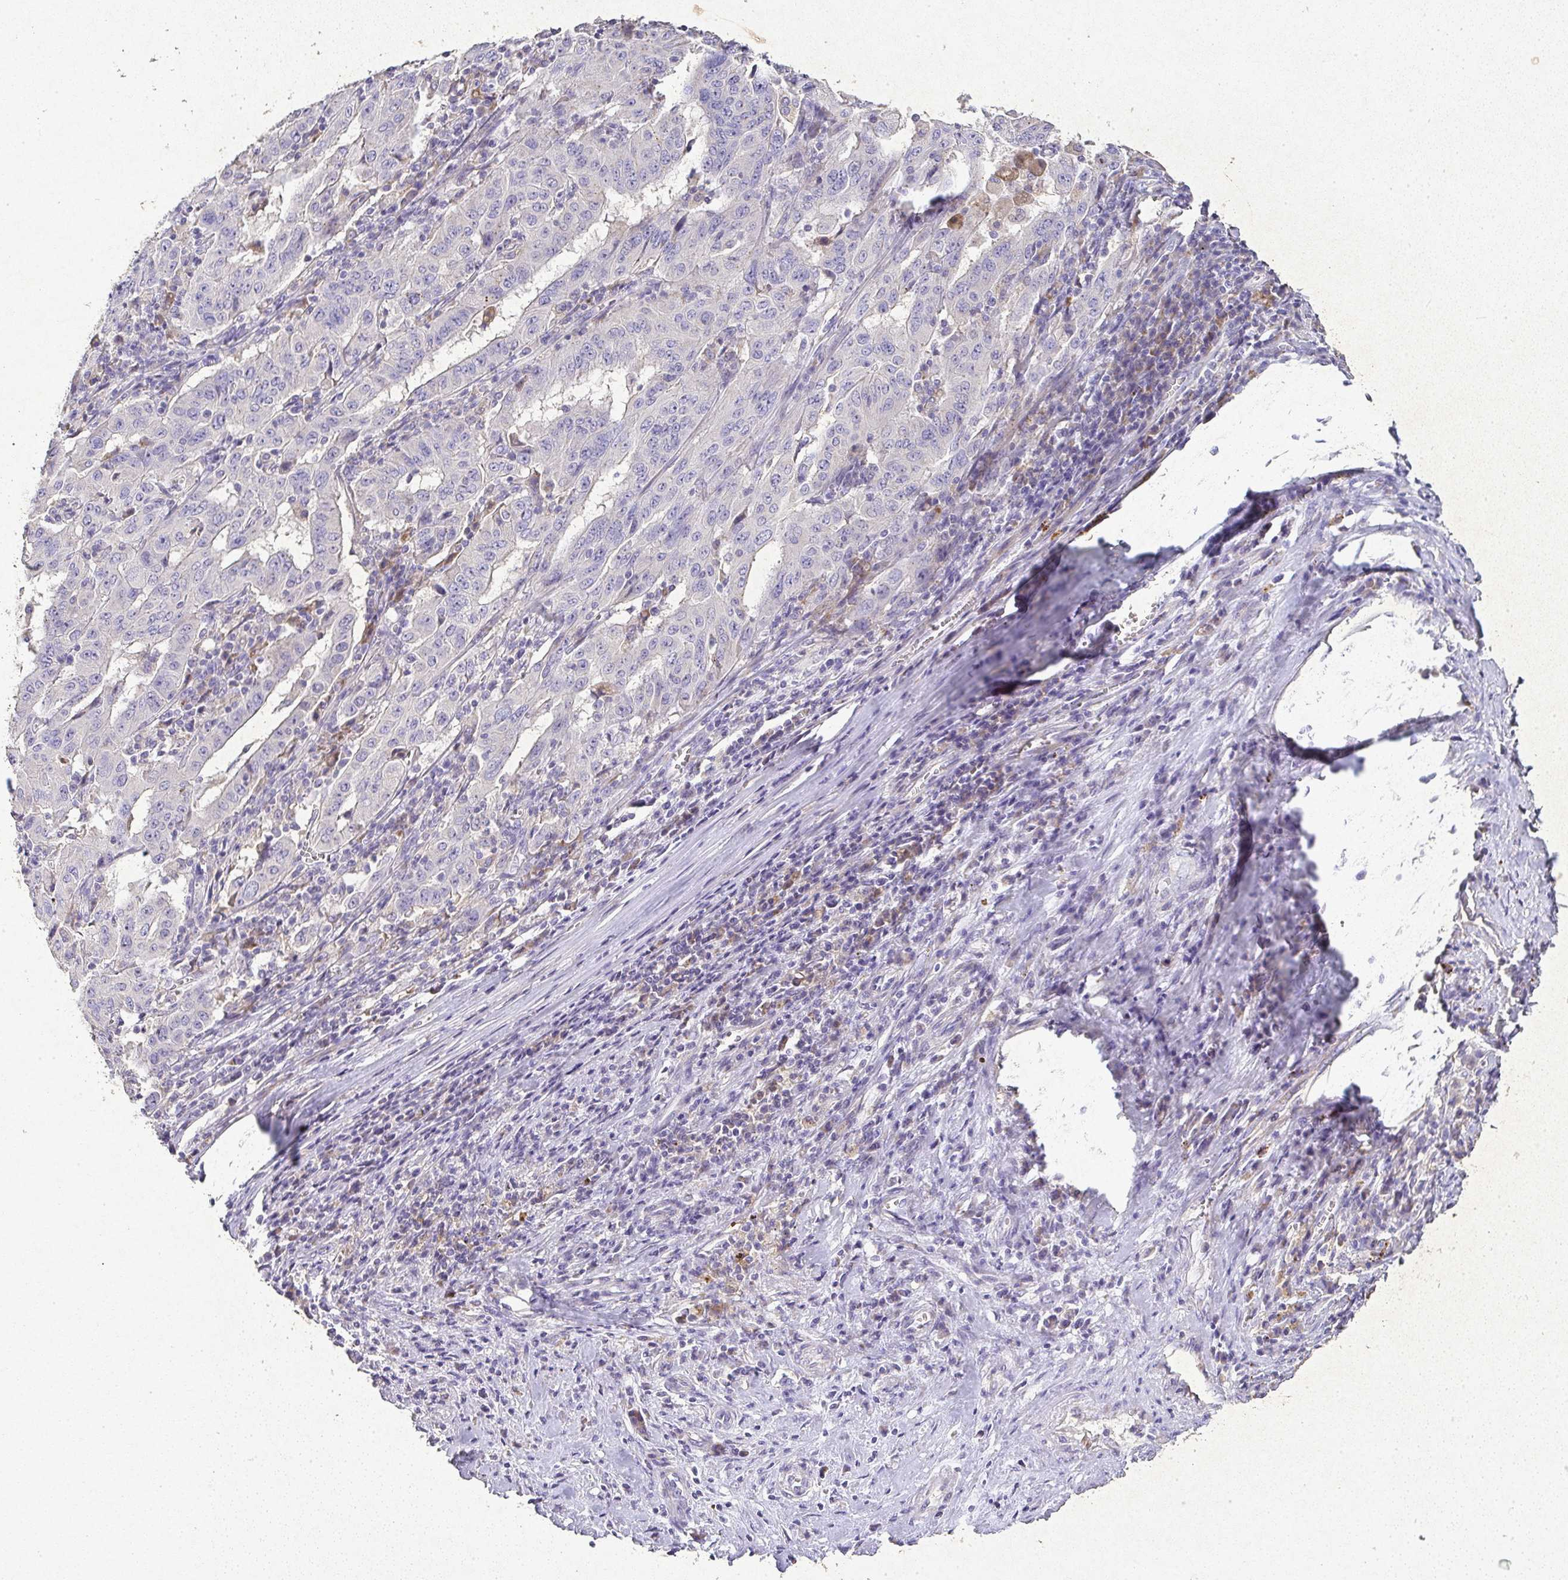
{"staining": {"intensity": "negative", "quantity": "none", "location": "none"}, "tissue": "pancreatic cancer", "cell_type": "Tumor cells", "image_type": "cancer", "snomed": [{"axis": "morphology", "description": "Adenocarcinoma, NOS"}, {"axis": "topography", "description": "Pancreas"}], "caption": "A histopathology image of human pancreatic cancer is negative for staining in tumor cells.", "gene": "RPS2", "patient": {"sex": "male", "age": 63}}